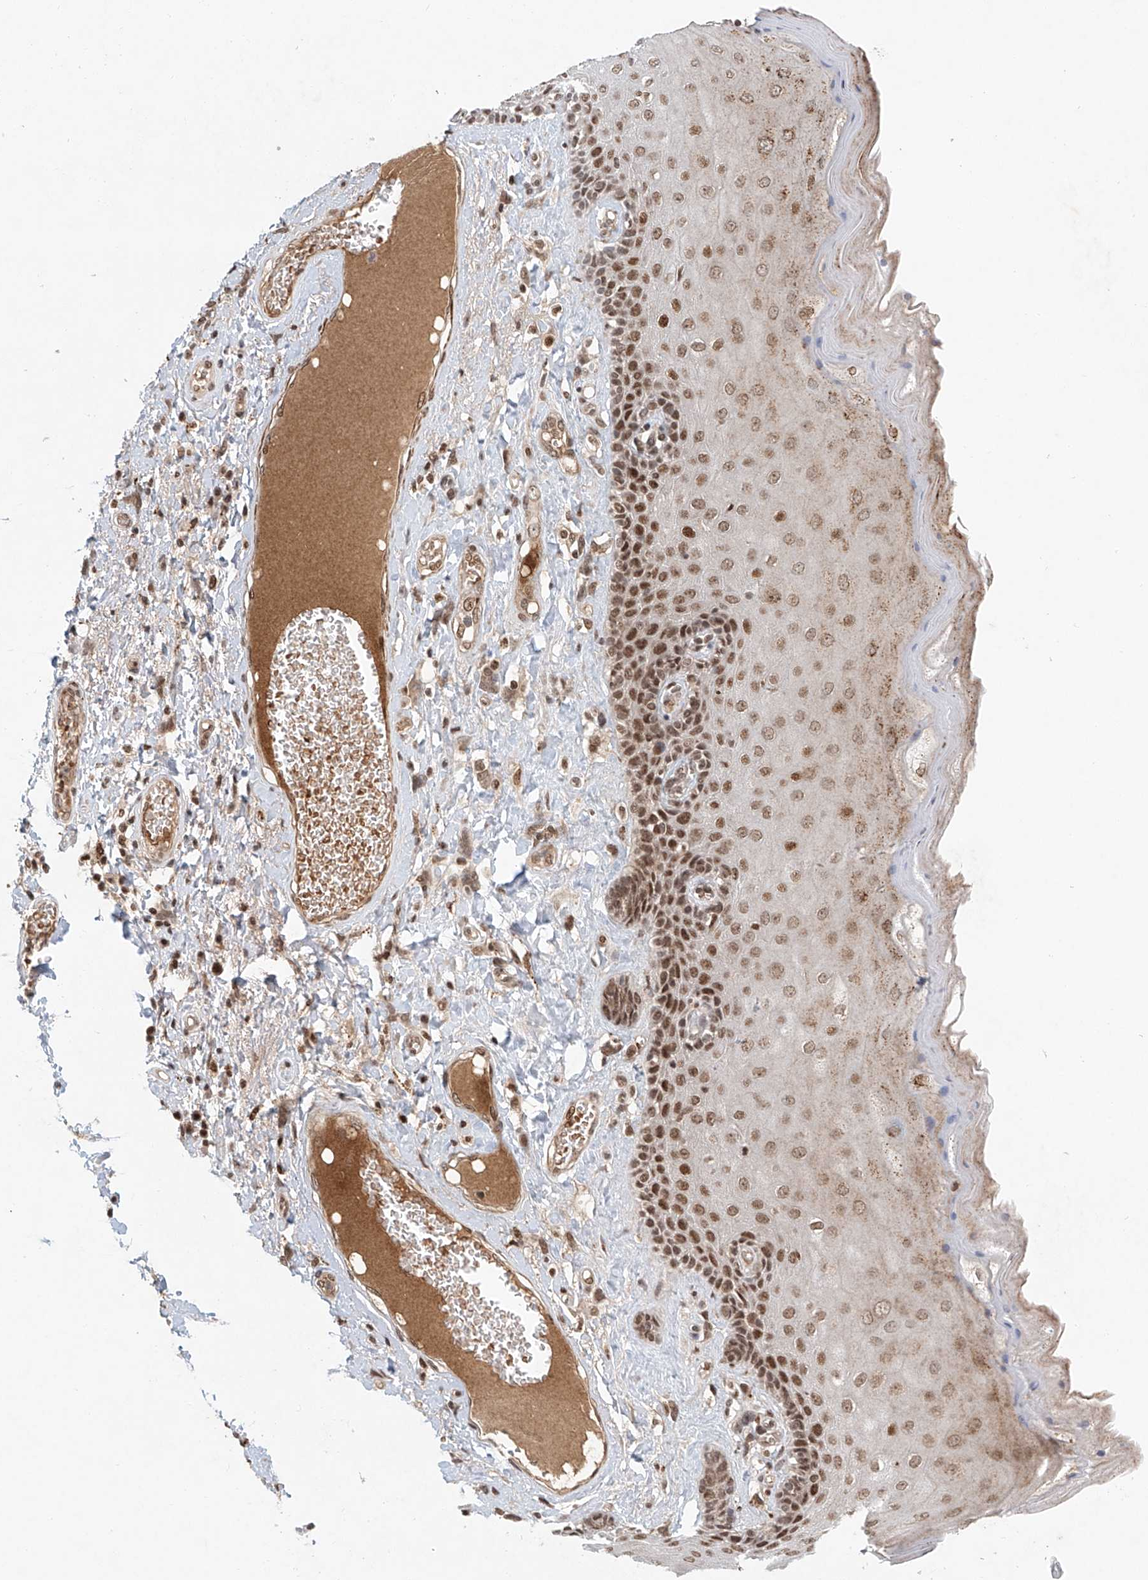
{"staining": {"intensity": "moderate", "quantity": ">75%", "location": "nuclear"}, "tissue": "skin", "cell_type": "Epidermal cells", "image_type": "normal", "snomed": [{"axis": "morphology", "description": "Normal tissue, NOS"}, {"axis": "topography", "description": "Anal"}], "caption": "Skin stained with a brown dye shows moderate nuclear positive staining in approximately >75% of epidermal cells.", "gene": "ZNF470", "patient": {"sex": "male", "age": 69}}